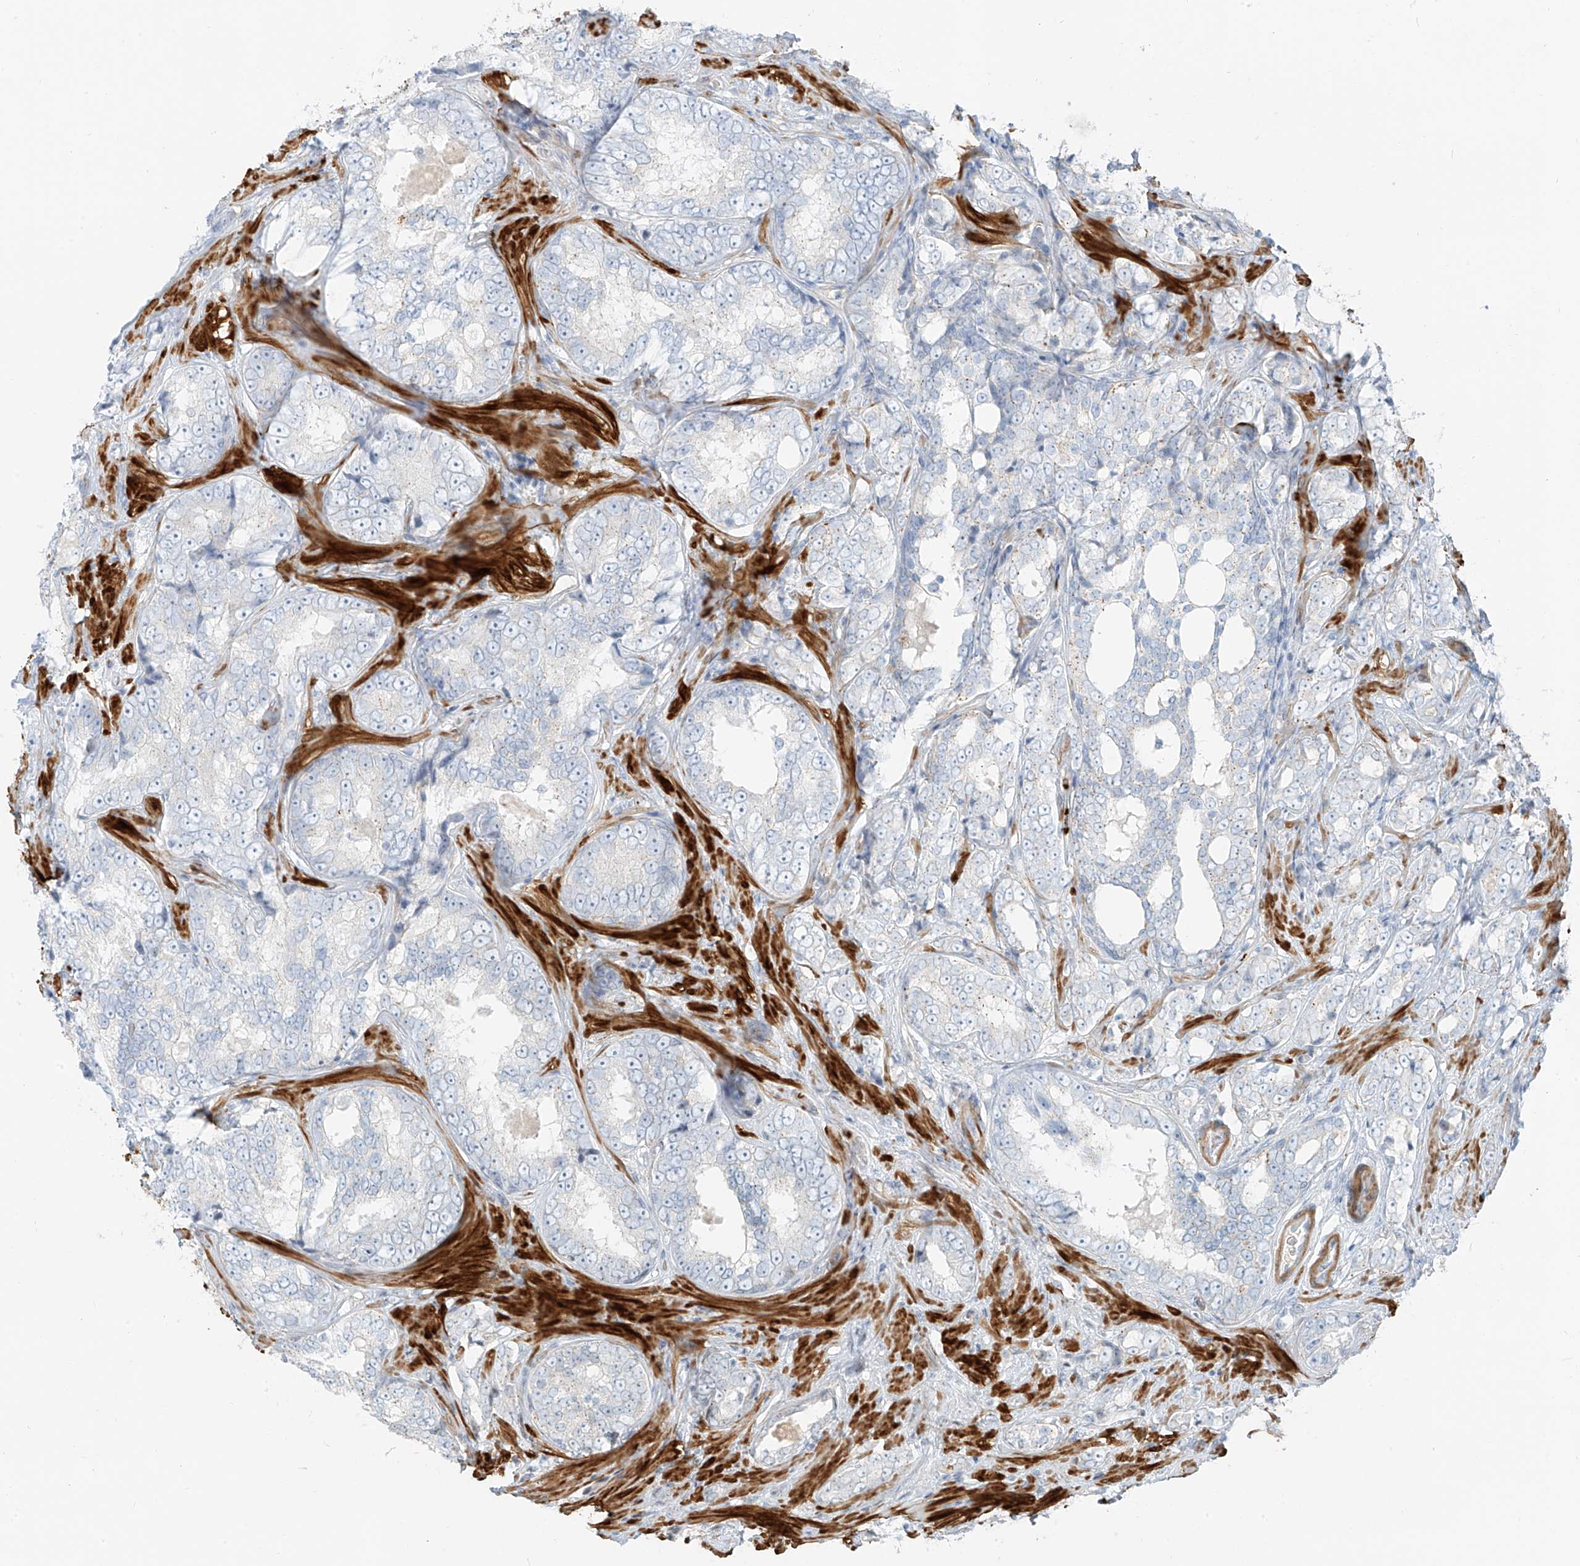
{"staining": {"intensity": "negative", "quantity": "none", "location": "none"}, "tissue": "prostate cancer", "cell_type": "Tumor cells", "image_type": "cancer", "snomed": [{"axis": "morphology", "description": "Adenocarcinoma, High grade"}, {"axis": "topography", "description": "Prostate"}], "caption": "This is an immunohistochemistry image of prostate cancer (high-grade adenocarcinoma). There is no staining in tumor cells.", "gene": "SMCP", "patient": {"sex": "male", "age": 66}}